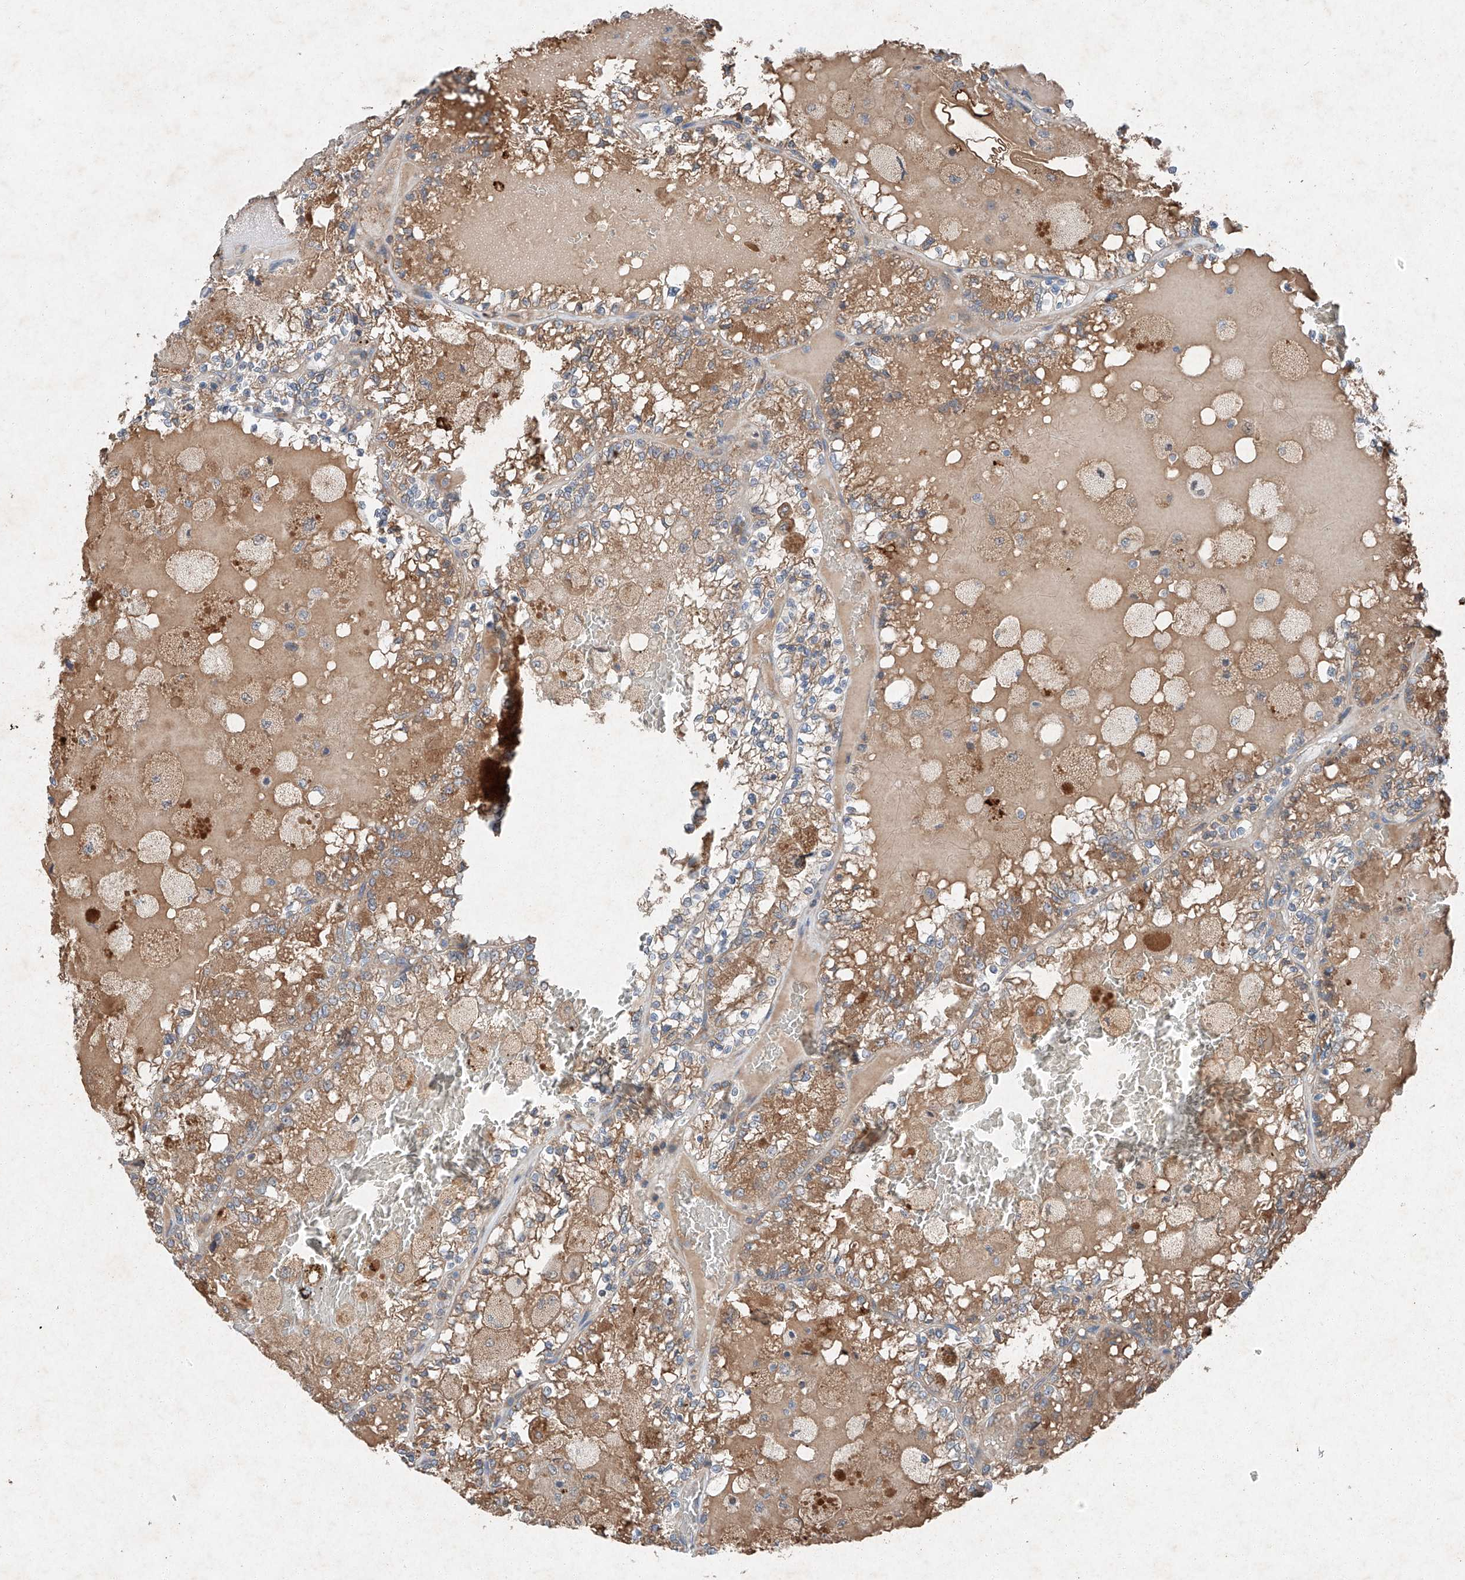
{"staining": {"intensity": "moderate", "quantity": "25%-75%", "location": "cytoplasmic/membranous"}, "tissue": "renal cancer", "cell_type": "Tumor cells", "image_type": "cancer", "snomed": [{"axis": "morphology", "description": "Adenocarcinoma, NOS"}, {"axis": "topography", "description": "Kidney"}], "caption": "The image shows a brown stain indicating the presence of a protein in the cytoplasmic/membranous of tumor cells in adenocarcinoma (renal).", "gene": "RUSC1", "patient": {"sex": "female", "age": 56}}